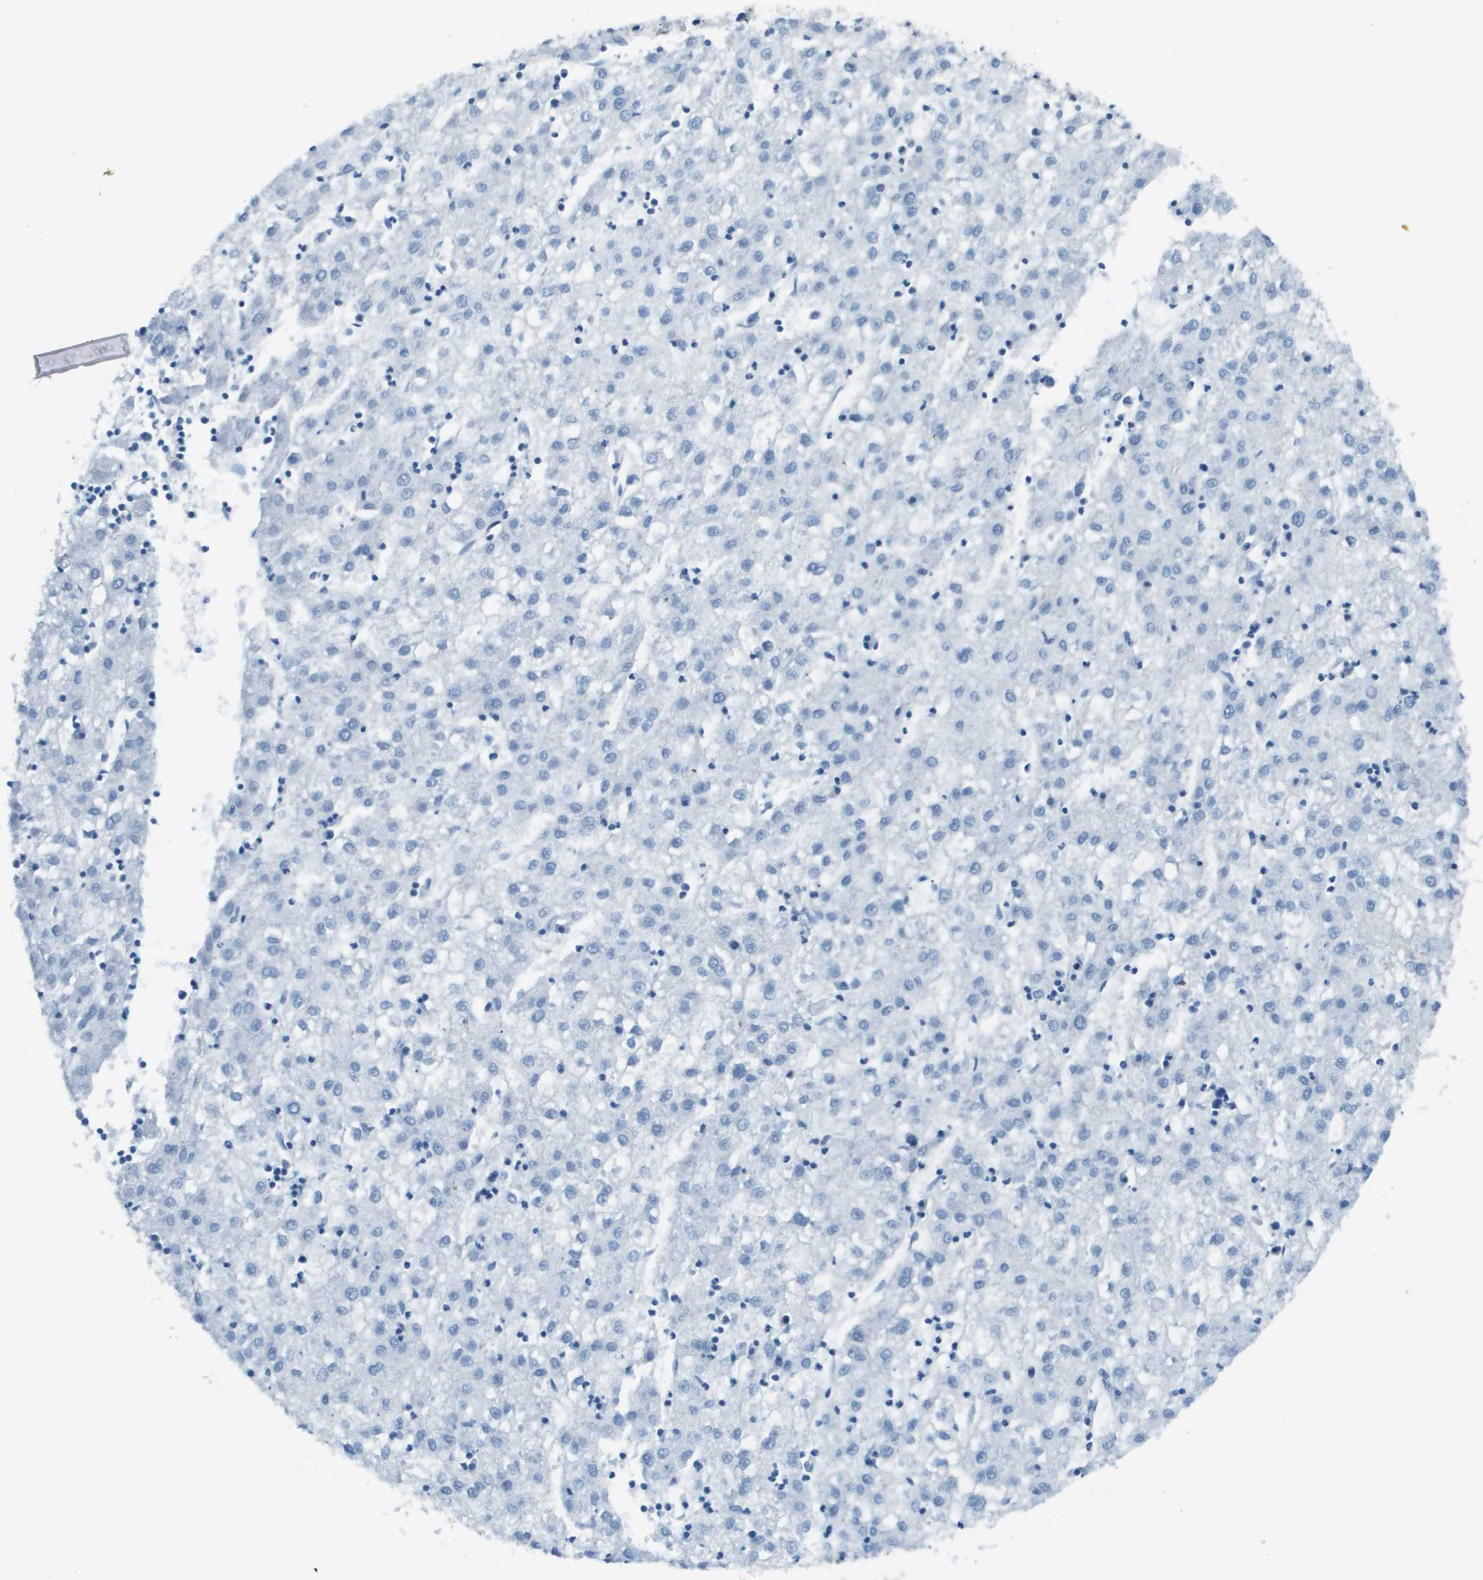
{"staining": {"intensity": "negative", "quantity": "none", "location": "none"}, "tissue": "liver cancer", "cell_type": "Tumor cells", "image_type": "cancer", "snomed": [{"axis": "morphology", "description": "Carcinoma, Hepatocellular, NOS"}, {"axis": "topography", "description": "Liver"}], "caption": "Immunohistochemistry (IHC) micrograph of hepatocellular carcinoma (liver) stained for a protein (brown), which exhibits no staining in tumor cells. The staining was performed using DAB to visualize the protein expression in brown, while the nuclei were stained in blue with hematoxylin (Magnification: 20x).", "gene": "STIP1", "patient": {"sex": "male", "age": 72}}